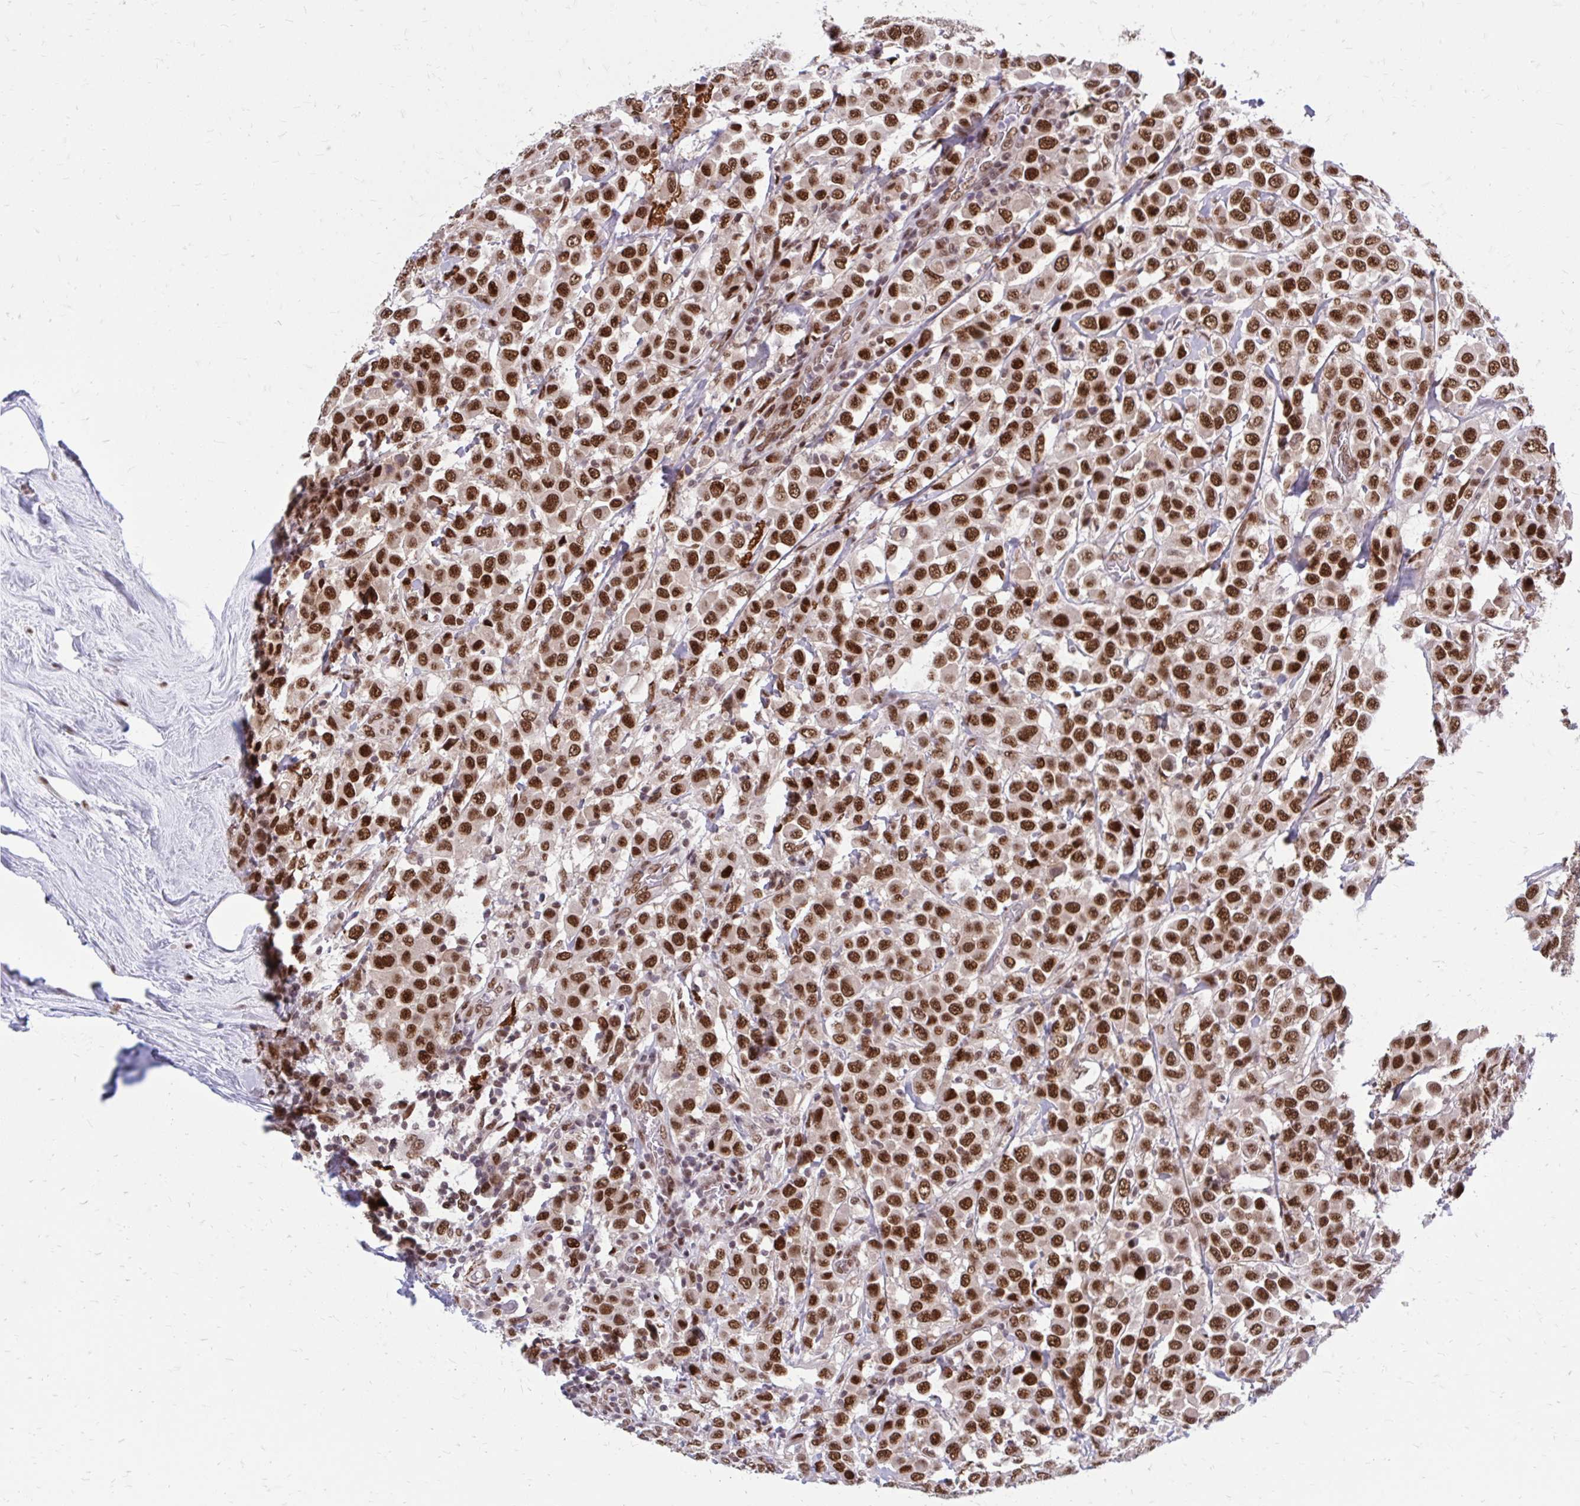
{"staining": {"intensity": "strong", "quantity": ">75%", "location": "nuclear"}, "tissue": "breast cancer", "cell_type": "Tumor cells", "image_type": "cancer", "snomed": [{"axis": "morphology", "description": "Duct carcinoma"}, {"axis": "topography", "description": "Breast"}], "caption": "This is a histology image of immunohistochemistry (IHC) staining of breast cancer, which shows strong staining in the nuclear of tumor cells.", "gene": "PSME4", "patient": {"sex": "female", "age": 61}}